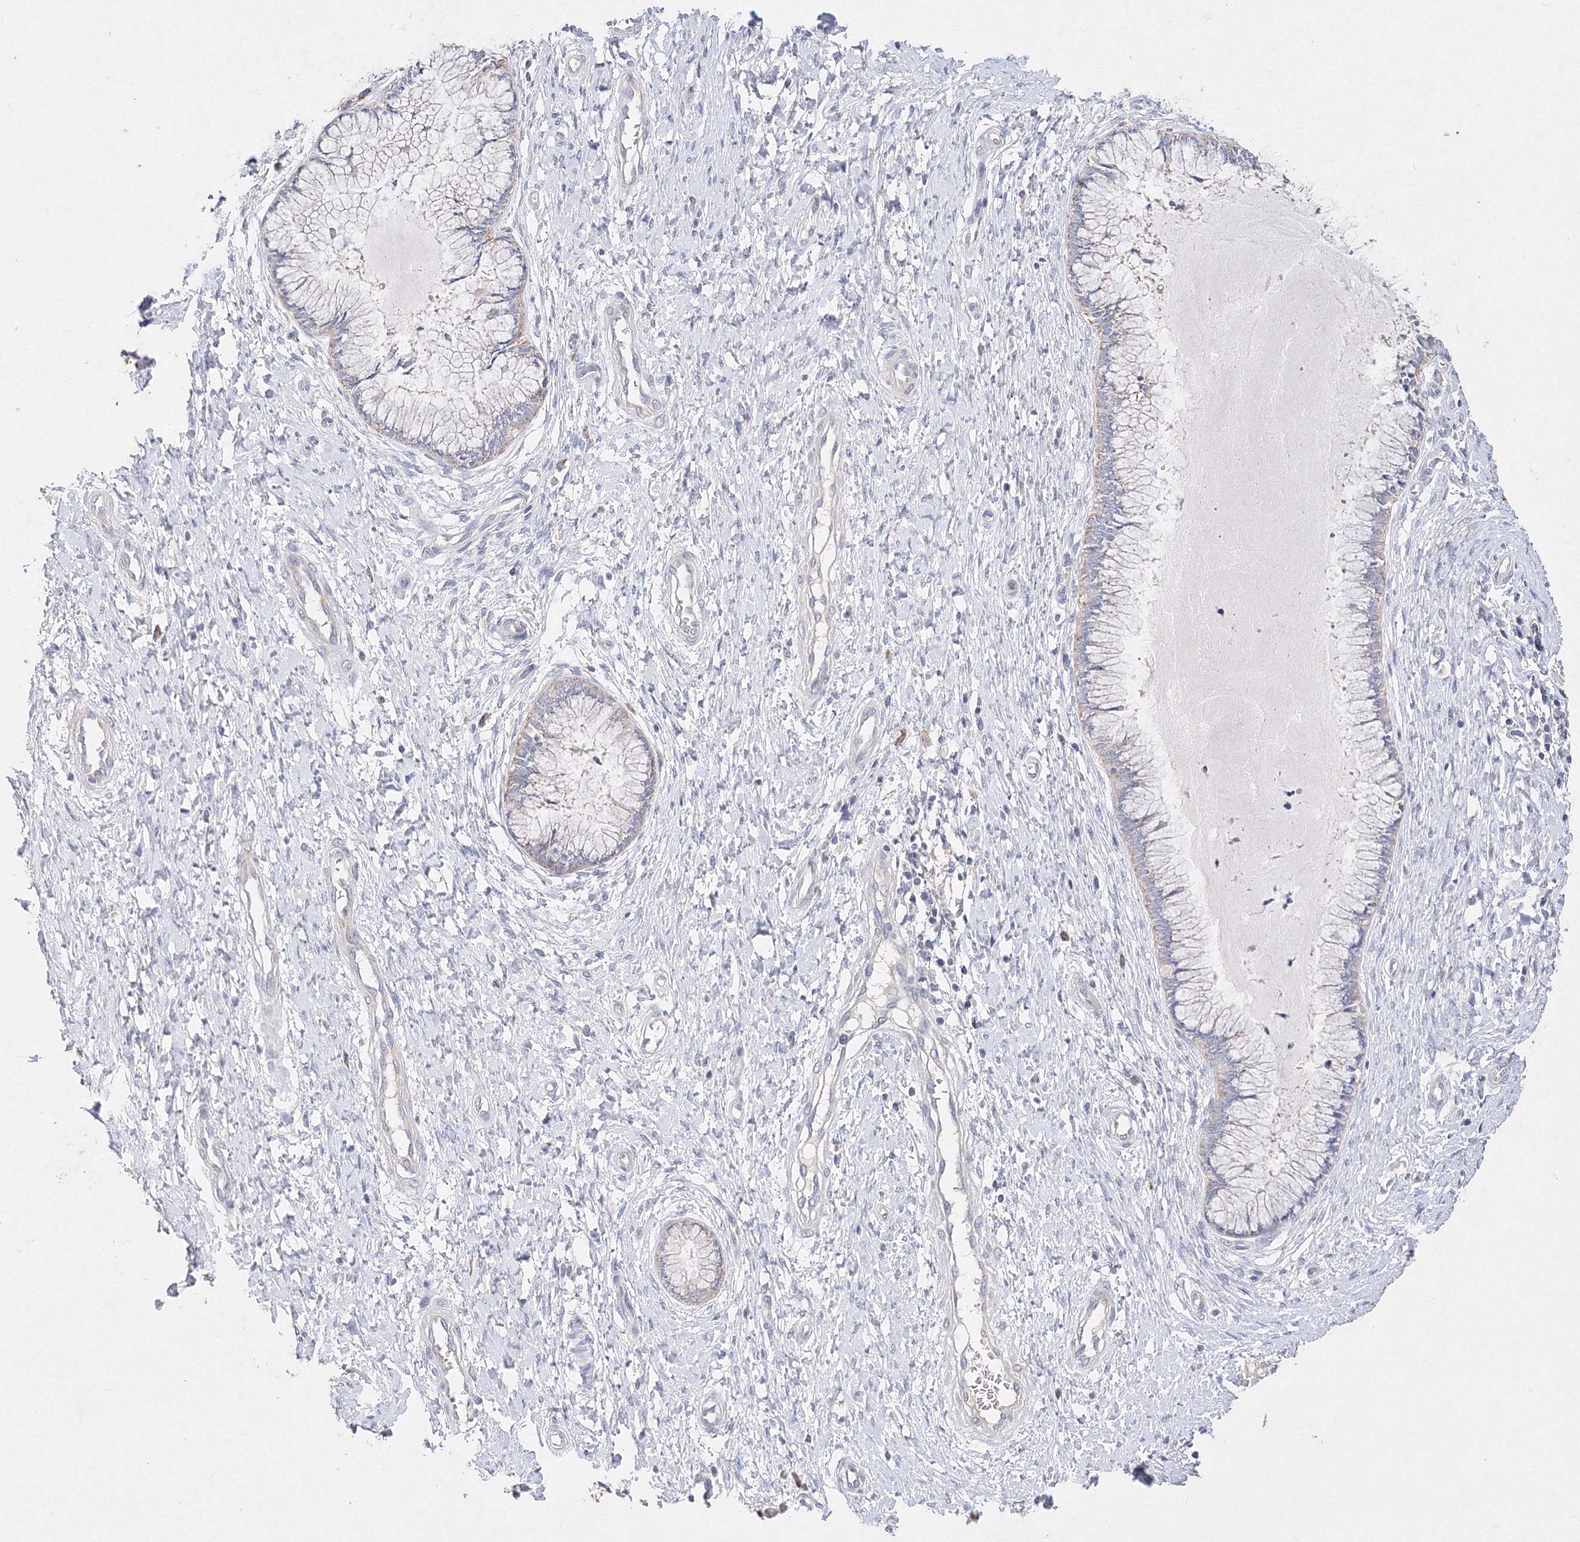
{"staining": {"intensity": "weak", "quantity": "<25%", "location": "cytoplasmic/membranous"}, "tissue": "cervix", "cell_type": "Glandular cells", "image_type": "normal", "snomed": [{"axis": "morphology", "description": "Normal tissue, NOS"}, {"axis": "topography", "description": "Cervix"}], "caption": "Image shows no protein expression in glandular cells of unremarkable cervix.", "gene": "GLS", "patient": {"sex": "female", "age": 55}}